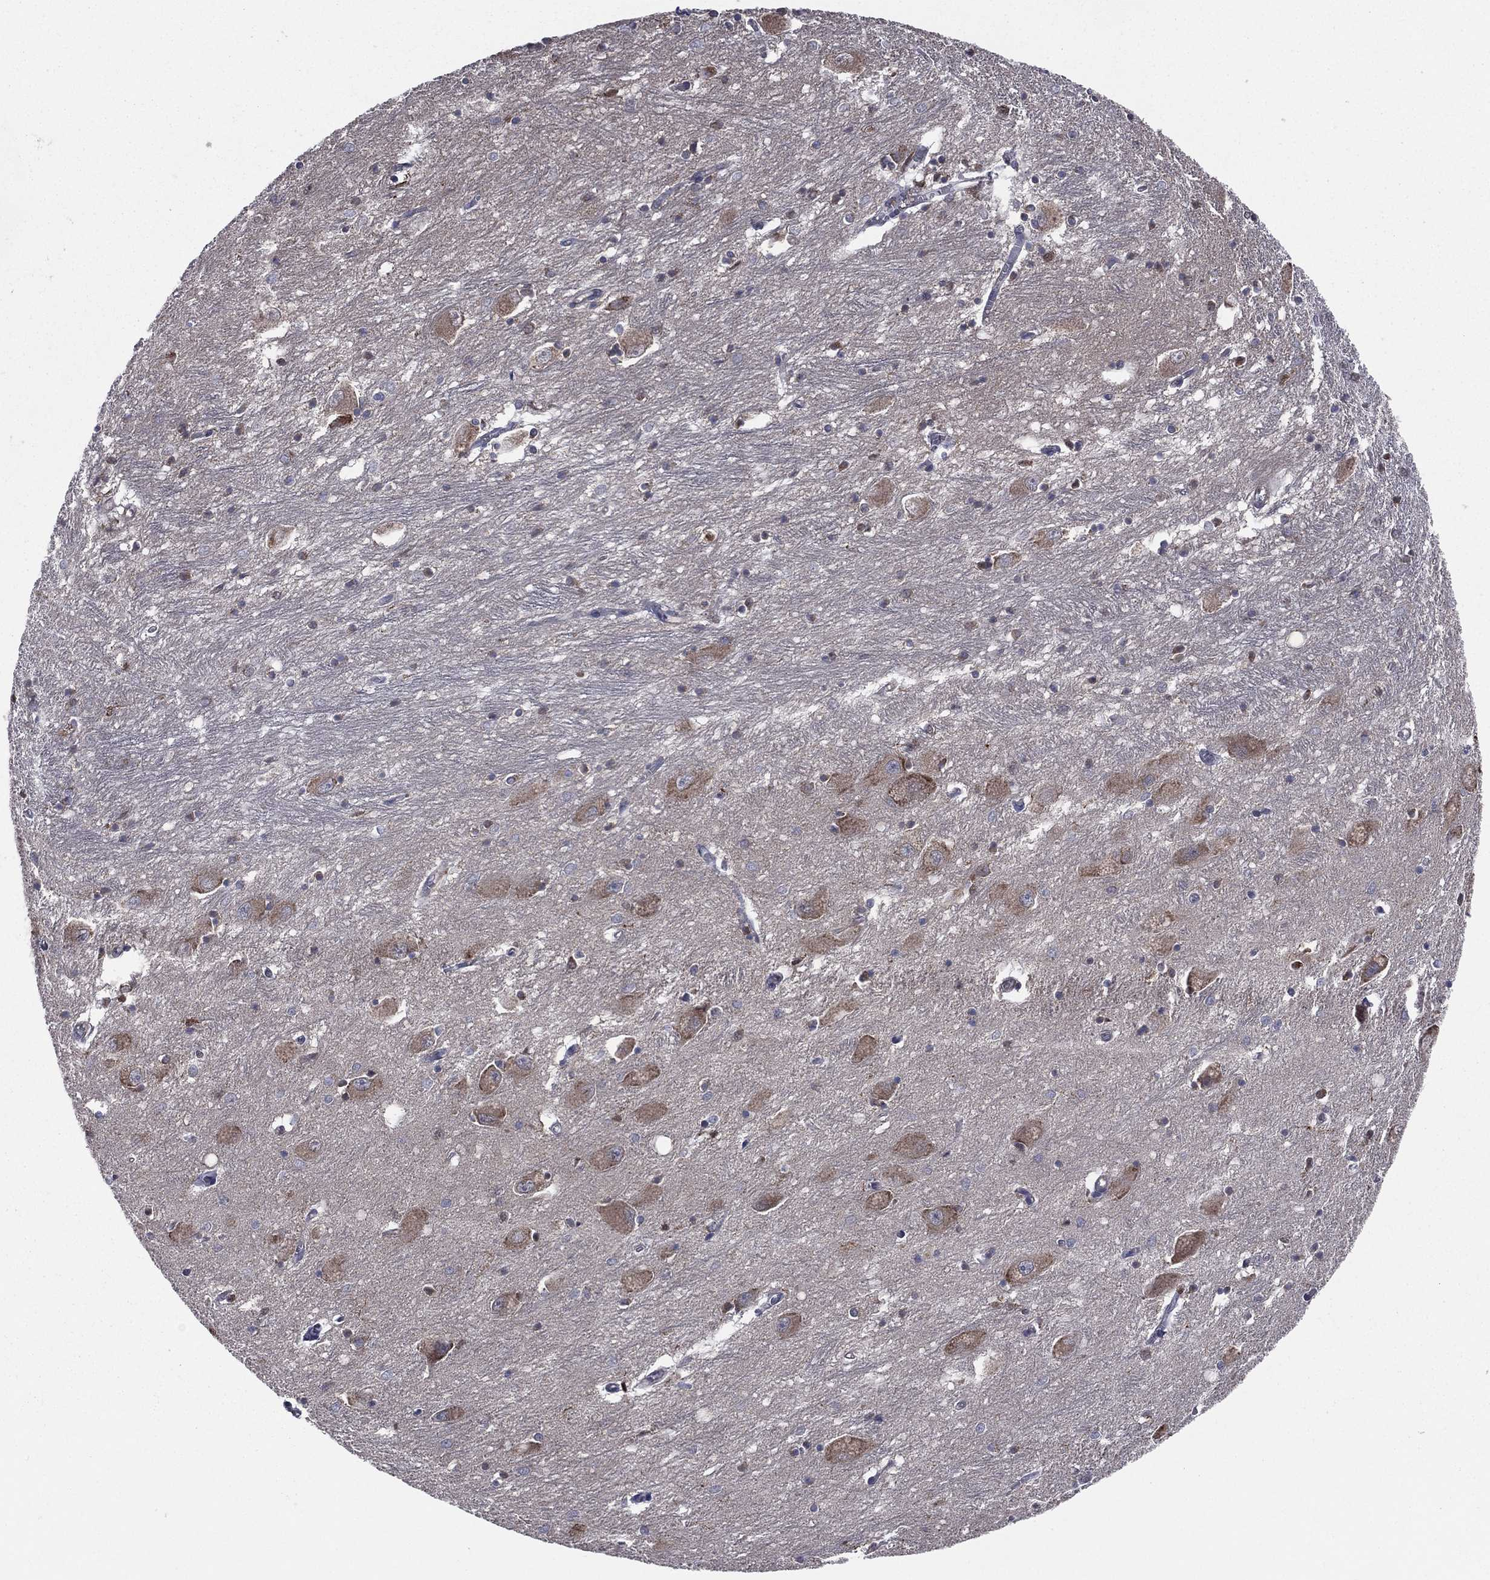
{"staining": {"intensity": "negative", "quantity": "none", "location": "none"}, "tissue": "caudate", "cell_type": "Glial cells", "image_type": "normal", "snomed": [{"axis": "morphology", "description": "Normal tissue, NOS"}, {"axis": "topography", "description": "Lateral ventricle wall"}], "caption": "Immunohistochemical staining of unremarkable human caudate exhibits no significant staining in glial cells. The staining is performed using DAB (3,3'-diaminobenzidine) brown chromogen with nuclei counter-stained in using hematoxylin.", "gene": "C2orf76", "patient": {"sex": "male", "age": 54}}